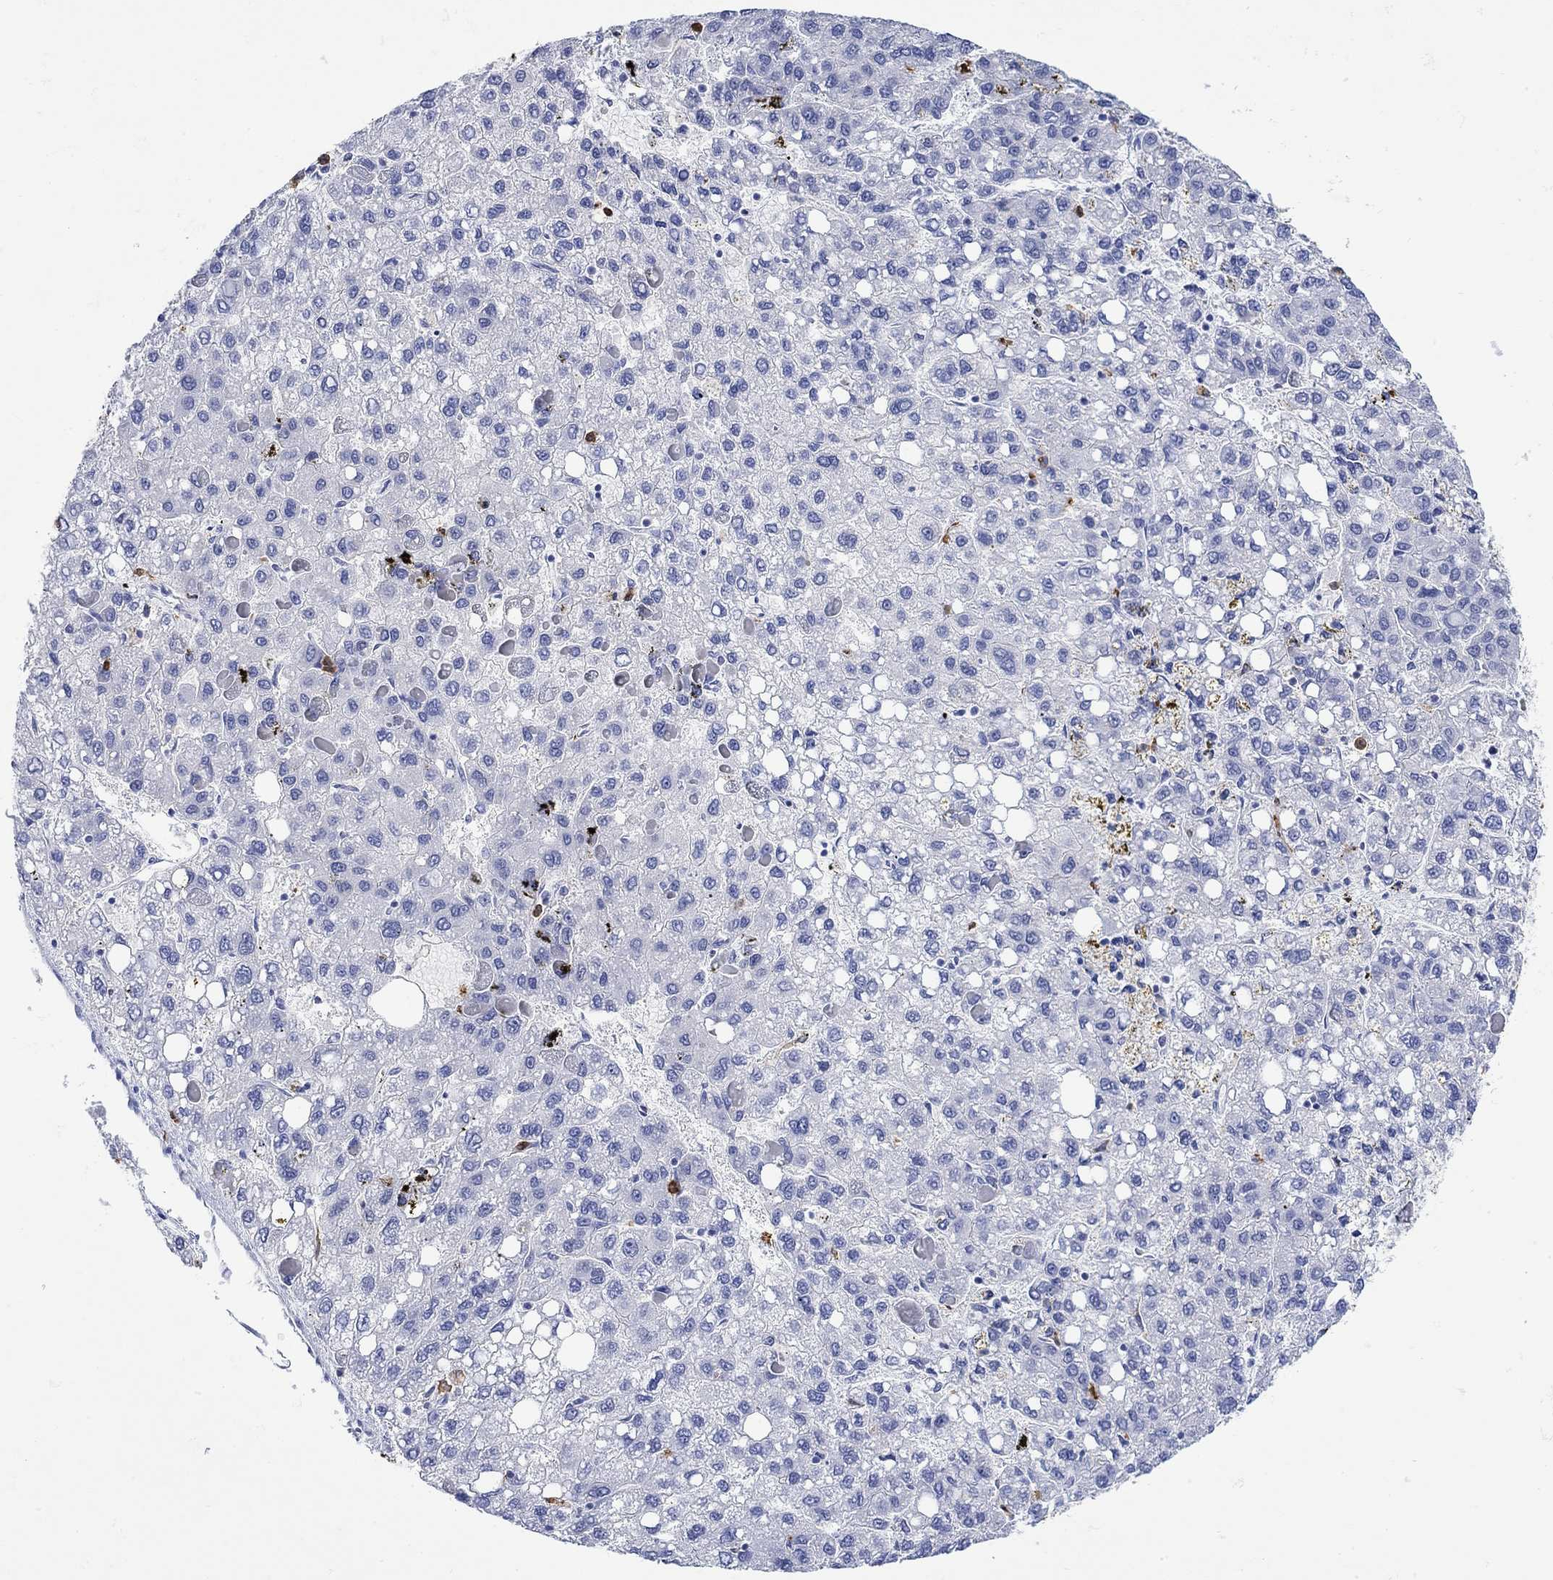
{"staining": {"intensity": "negative", "quantity": "none", "location": "none"}, "tissue": "liver cancer", "cell_type": "Tumor cells", "image_type": "cancer", "snomed": [{"axis": "morphology", "description": "Carcinoma, Hepatocellular, NOS"}, {"axis": "topography", "description": "Liver"}], "caption": "Liver cancer was stained to show a protein in brown. There is no significant expression in tumor cells. (Stains: DAB immunohistochemistry with hematoxylin counter stain, Microscopy: brightfield microscopy at high magnification).", "gene": "LINGO3", "patient": {"sex": "female", "age": 82}}